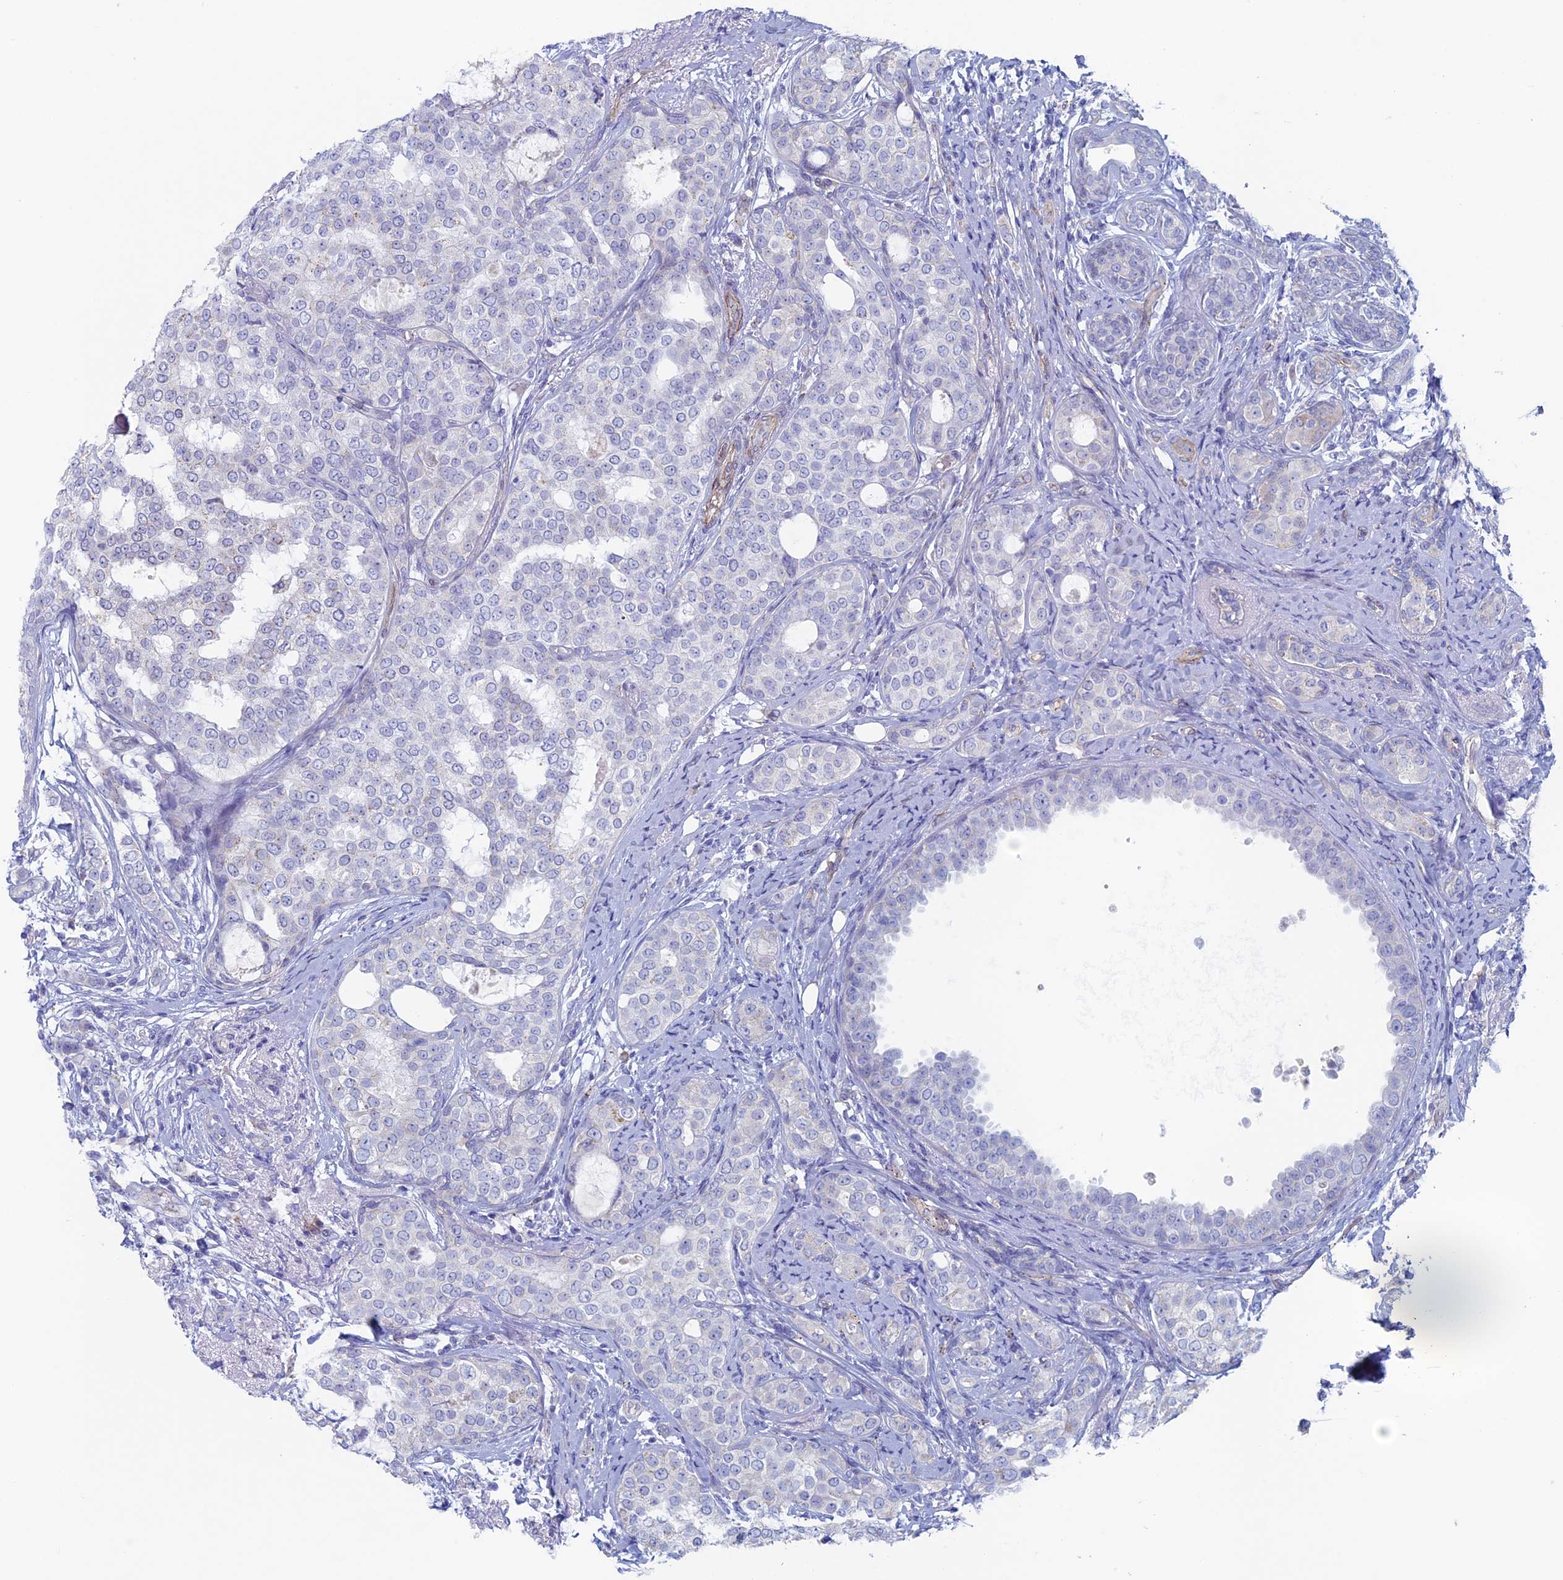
{"staining": {"intensity": "negative", "quantity": "none", "location": "none"}, "tissue": "breast cancer", "cell_type": "Tumor cells", "image_type": "cancer", "snomed": [{"axis": "morphology", "description": "Lobular carcinoma"}, {"axis": "topography", "description": "Breast"}], "caption": "DAB immunohistochemical staining of lobular carcinoma (breast) shows no significant positivity in tumor cells. Brightfield microscopy of immunohistochemistry (IHC) stained with DAB (3,3'-diaminobenzidine) (brown) and hematoxylin (blue), captured at high magnification.", "gene": "MAGEB6", "patient": {"sex": "female", "age": 51}}